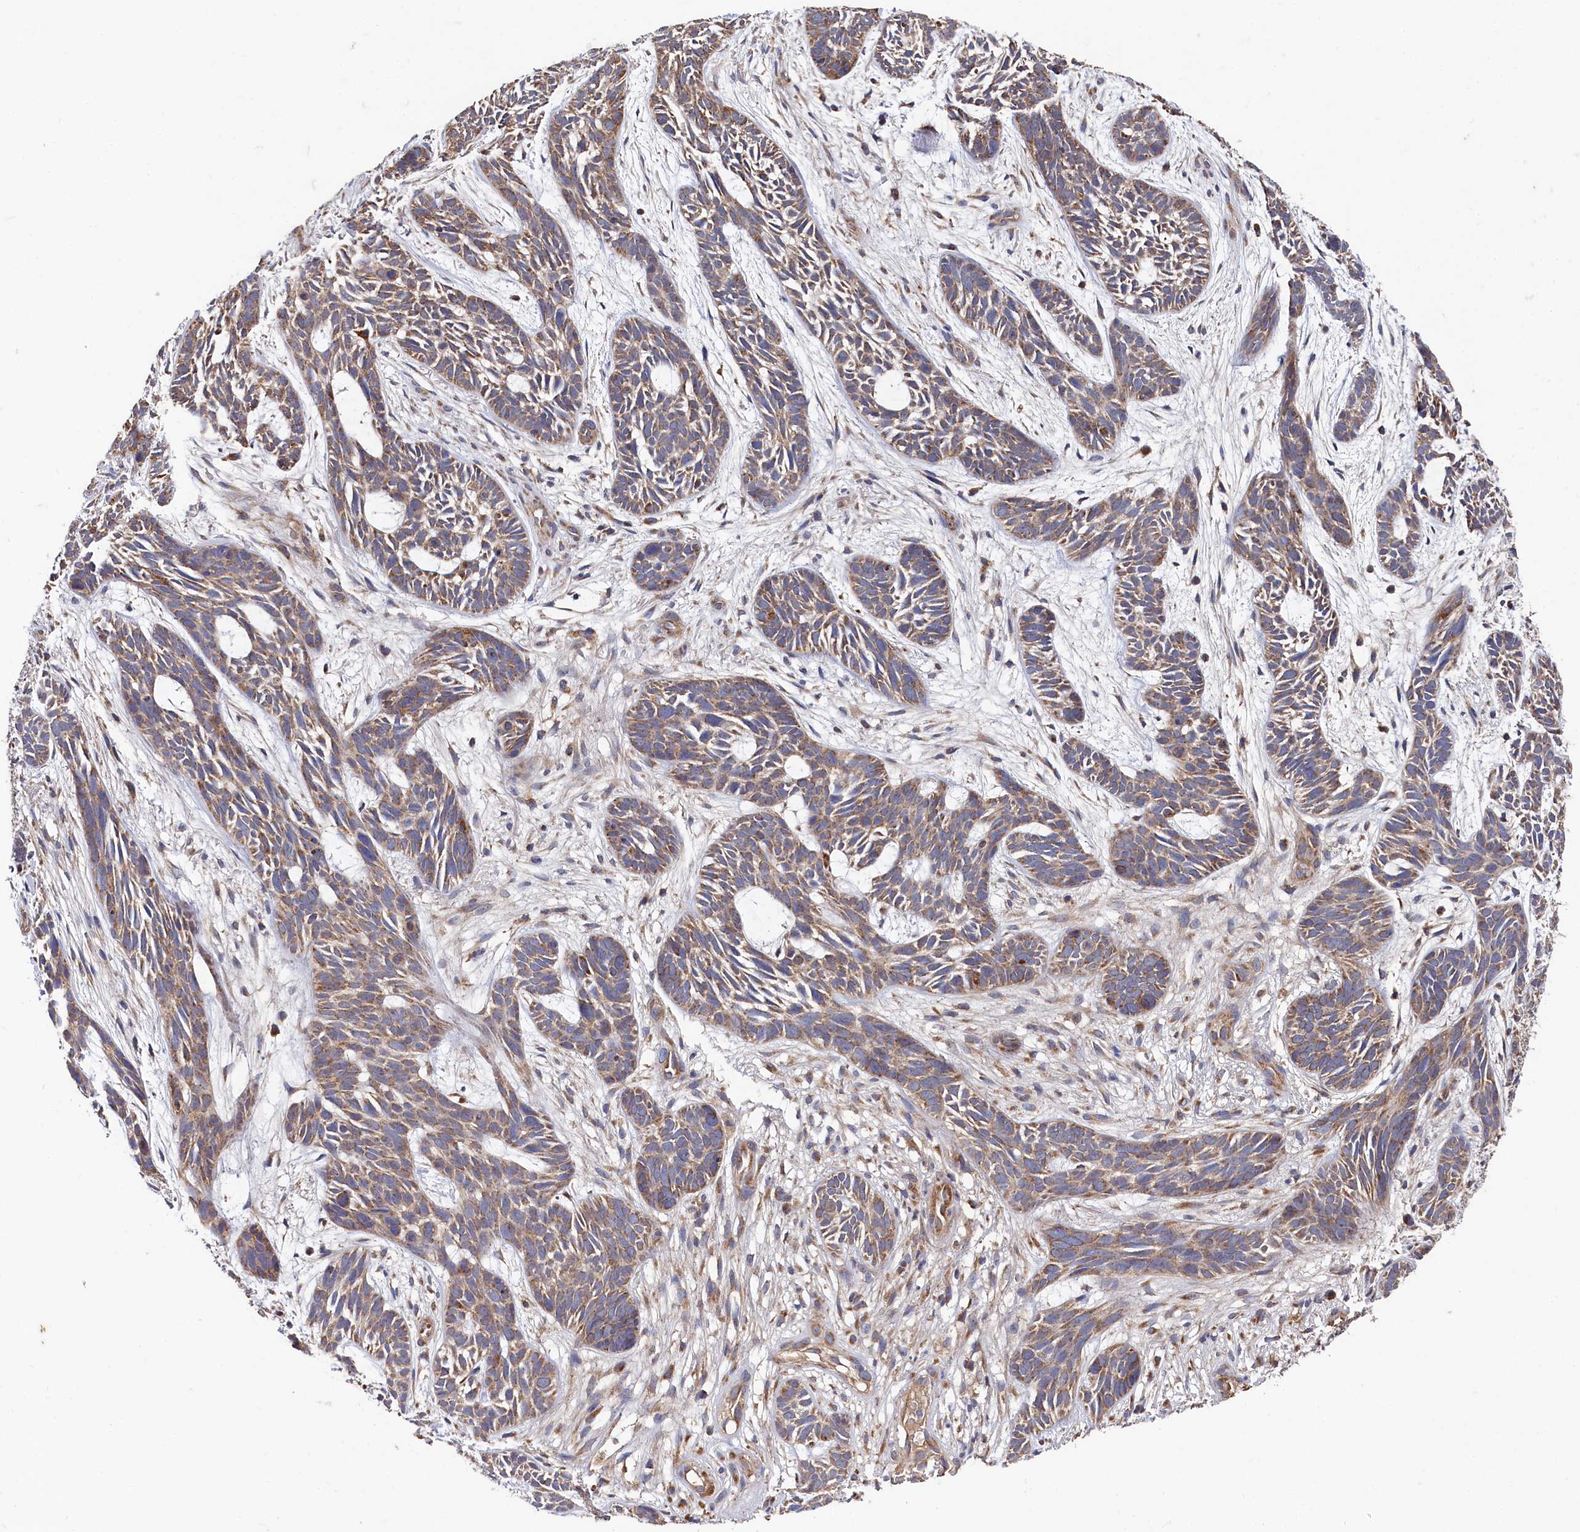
{"staining": {"intensity": "moderate", "quantity": ">75%", "location": "cytoplasmic/membranous"}, "tissue": "skin cancer", "cell_type": "Tumor cells", "image_type": "cancer", "snomed": [{"axis": "morphology", "description": "Basal cell carcinoma"}, {"axis": "topography", "description": "Skin"}], "caption": "Skin cancer stained with a brown dye reveals moderate cytoplasmic/membranous positive expression in about >75% of tumor cells.", "gene": "HAUS2", "patient": {"sex": "male", "age": 89}}